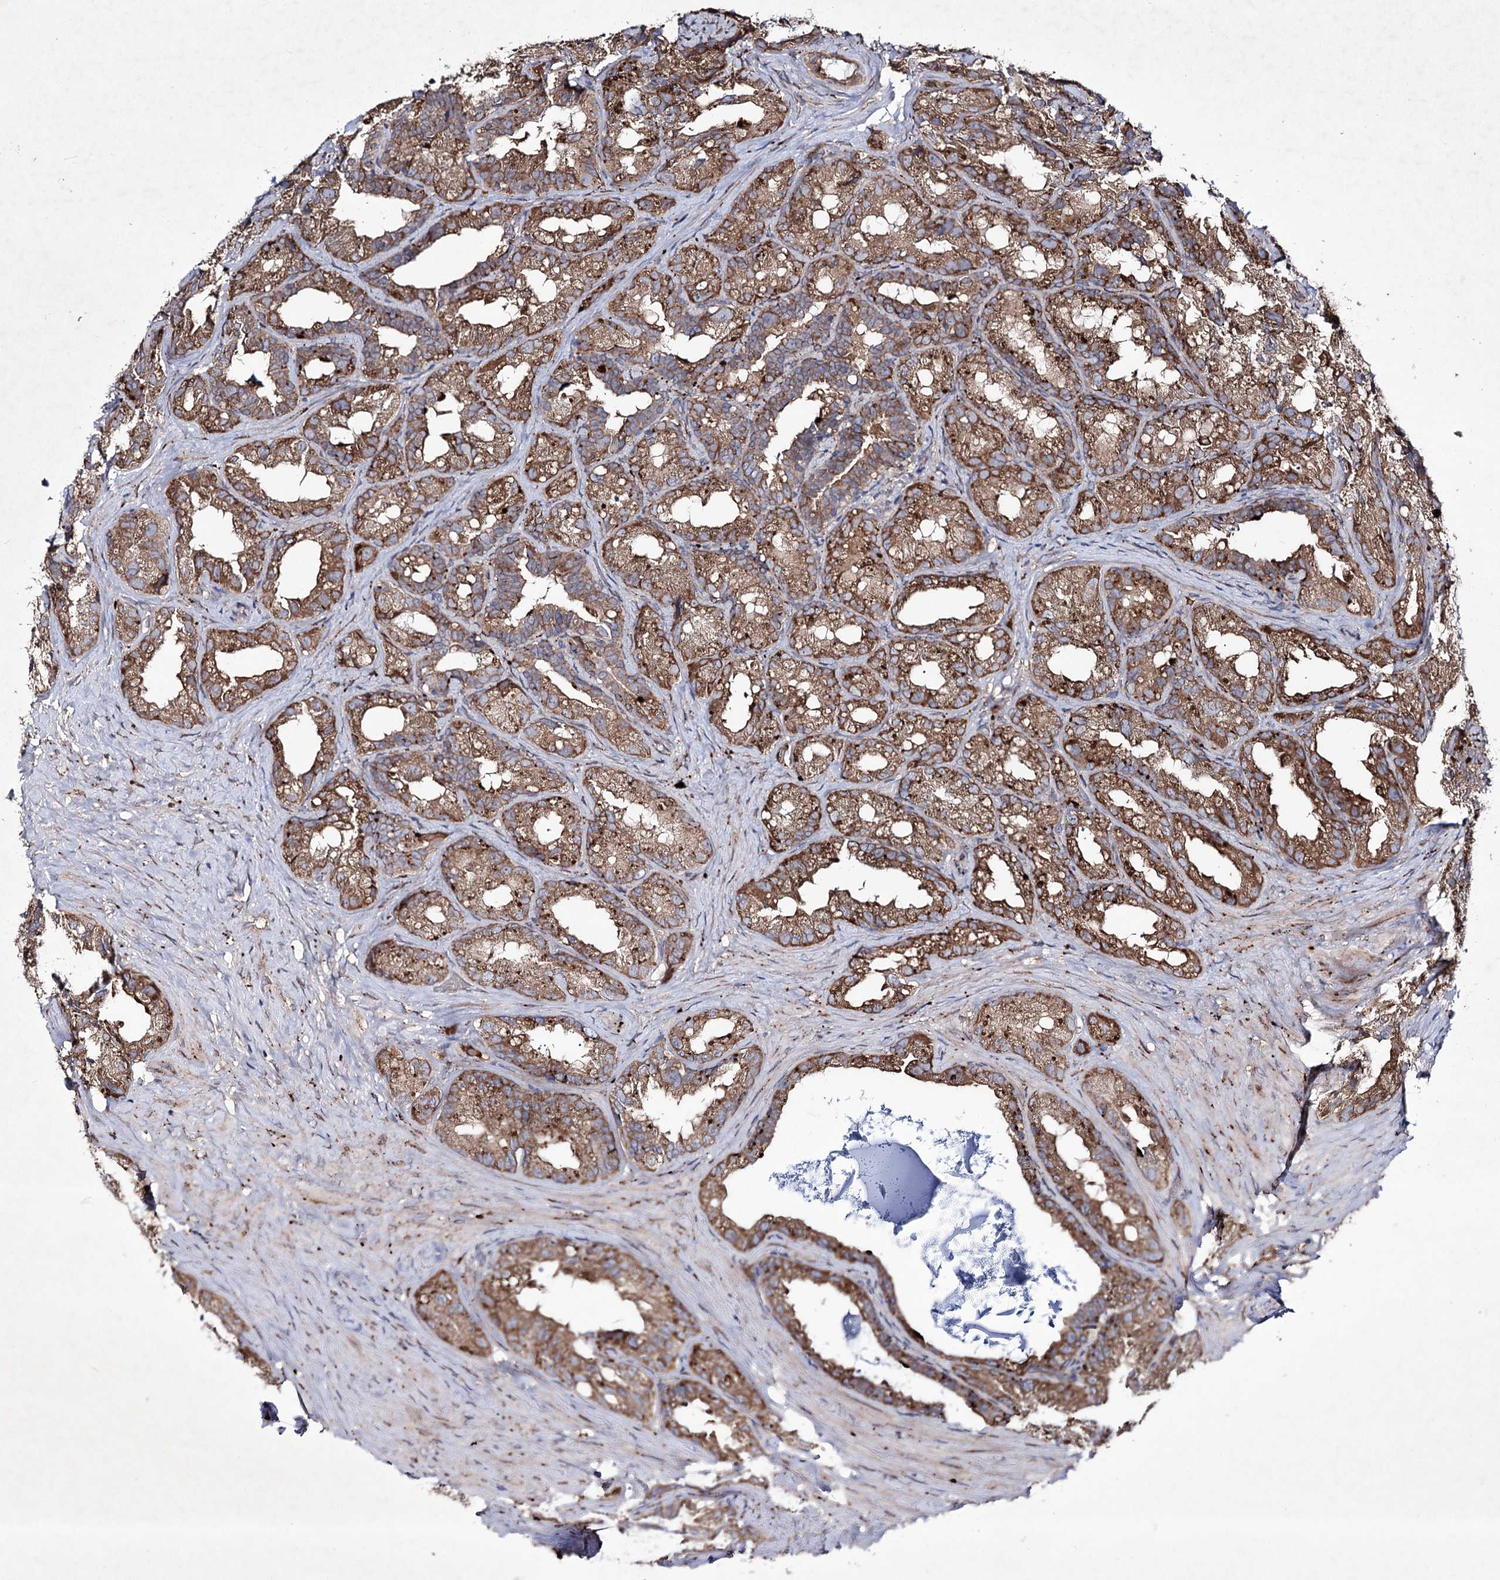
{"staining": {"intensity": "moderate", "quantity": ">75%", "location": "cytoplasmic/membranous"}, "tissue": "seminal vesicle", "cell_type": "Glandular cells", "image_type": "normal", "snomed": [{"axis": "morphology", "description": "Normal tissue, NOS"}, {"axis": "topography", "description": "Seminal veicle"}], "caption": "Seminal vesicle stained with DAB IHC demonstrates medium levels of moderate cytoplasmic/membranous staining in about >75% of glandular cells.", "gene": "ALG9", "patient": {"sex": "male", "age": 60}}